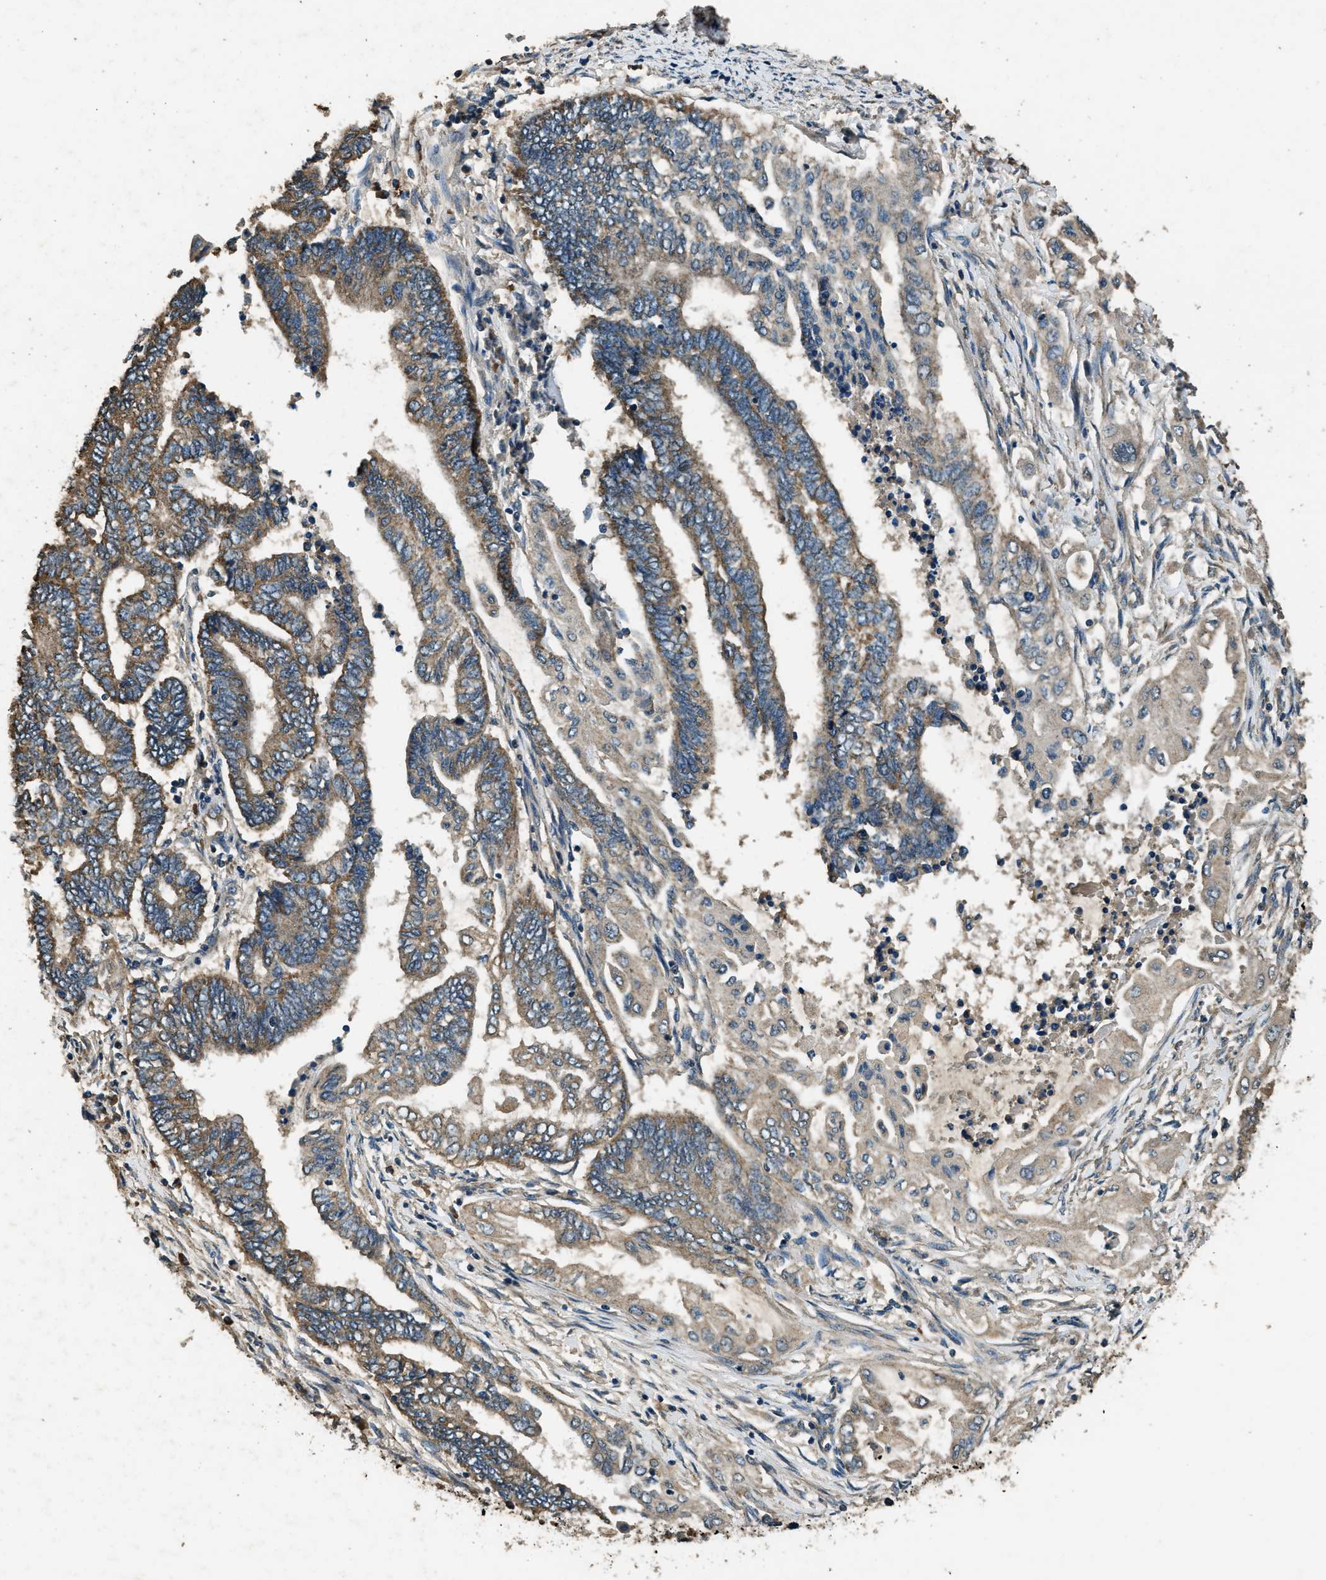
{"staining": {"intensity": "weak", "quantity": ">75%", "location": "cytoplasmic/membranous"}, "tissue": "endometrial cancer", "cell_type": "Tumor cells", "image_type": "cancer", "snomed": [{"axis": "morphology", "description": "Adenocarcinoma, NOS"}, {"axis": "topography", "description": "Uterus"}, {"axis": "topography", "description": "Endometrium"}], "caption": "Immunohistochemistry micrograph of neoplastic tissue: endometrial adenocarcinoma stained using immunohistochemistry exhibits low levels of weak protein expression localized specifically in the cytoplasmic/membranous of tumor cells, appearing as a cytoplasmic/membranous brown color.", "gene": "SALL3", "patient": {"sex": "female", "age": 70}}